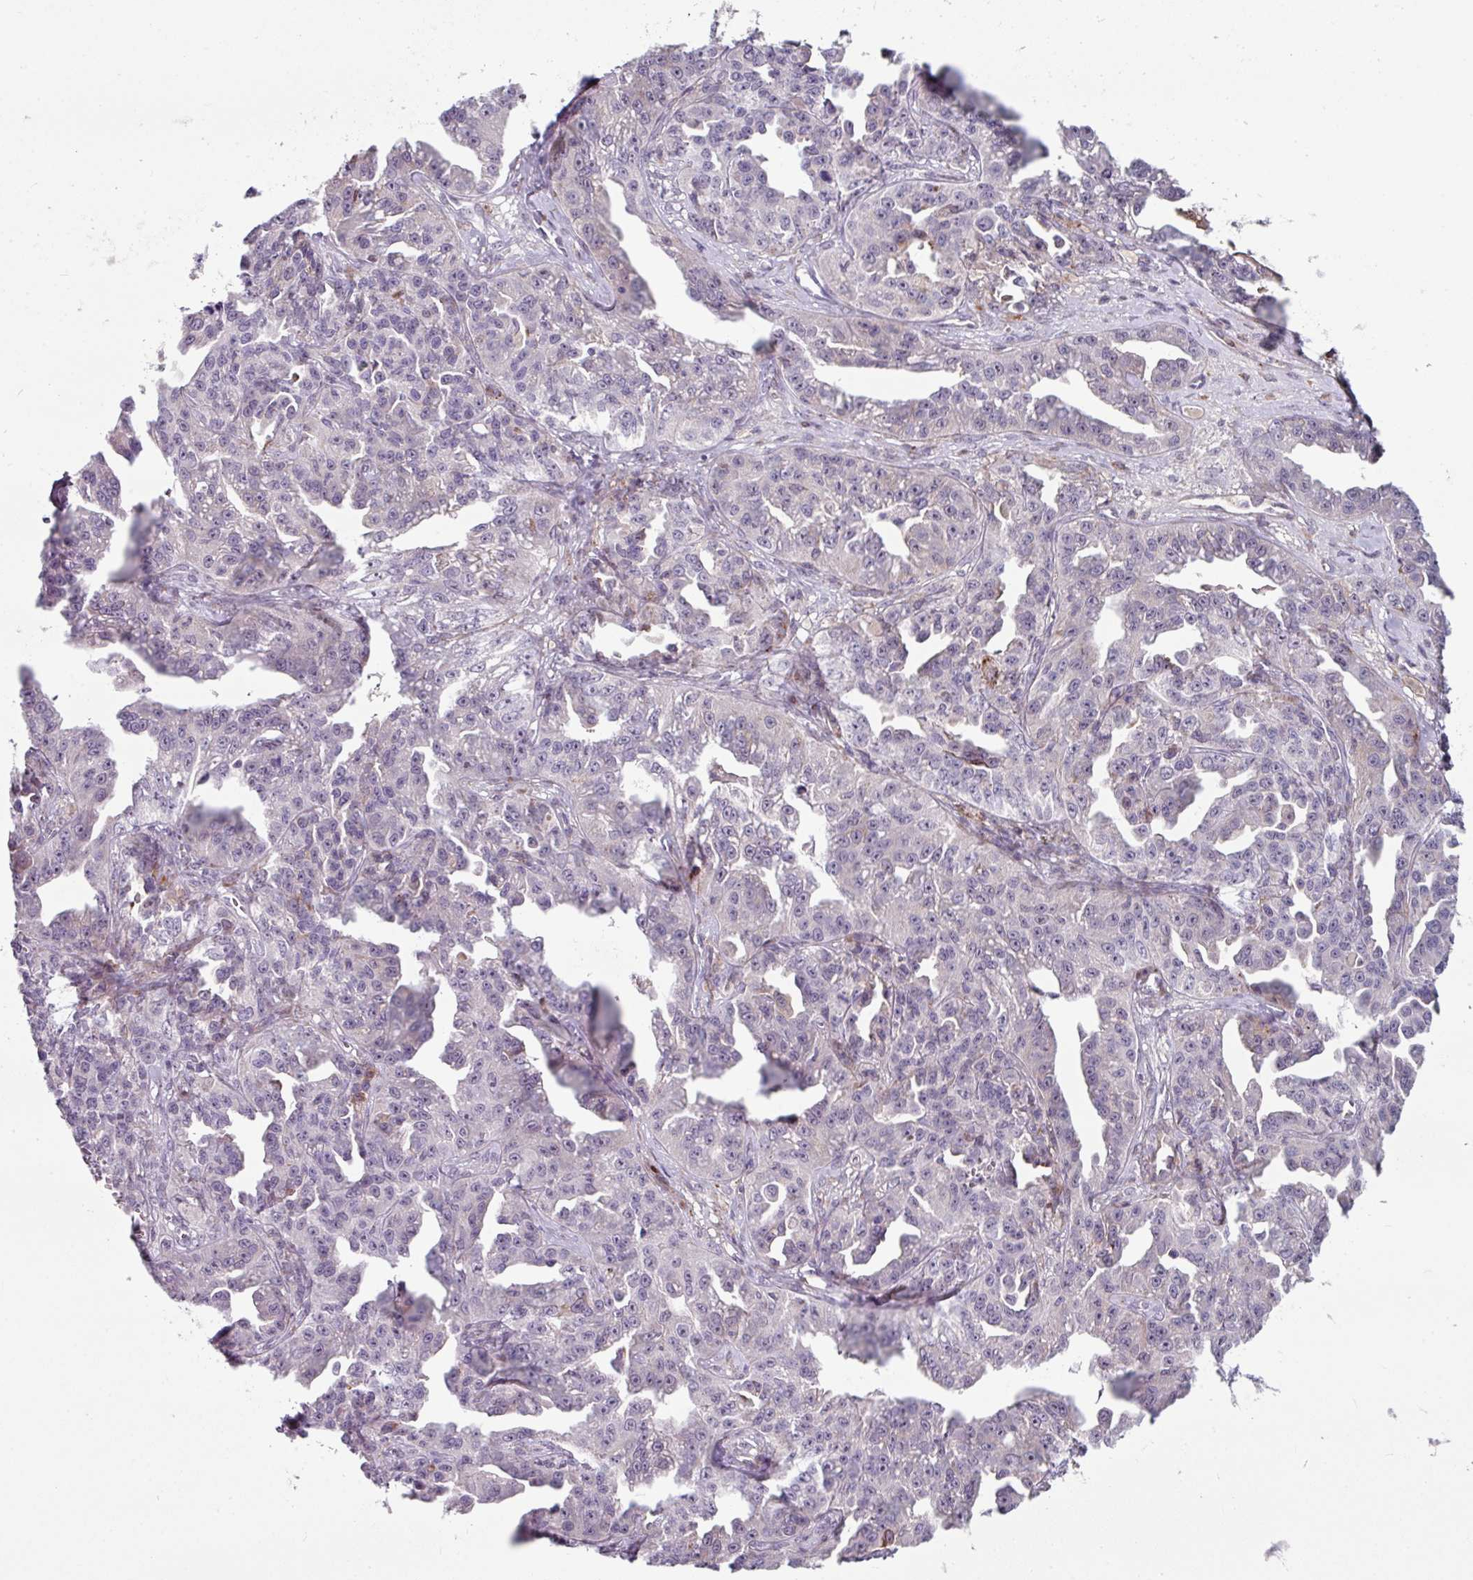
{"staining": {"intensity": "weak", "quantity": "<25%", "location": "cytoplasmic/membranous"}, "tissue": "ovarian cancer", "cell_type": "Tumor cells", "image_type": "cancer", "snomed": [{"axis": "morphology", "description": "Cystadenocarcinoma, serous, NOS"}, {"axis": "topography", "description": "Ovary"}], "caption": "Immunohistochemistry (IHC) photomicrograph of serous cystadenocarcinoma (ovarian) stained for a protein (brown), which demonstrates no positivity in tumor cells.", "gene": "BMS1", "patient": {"sex": "female", "age": 75}}